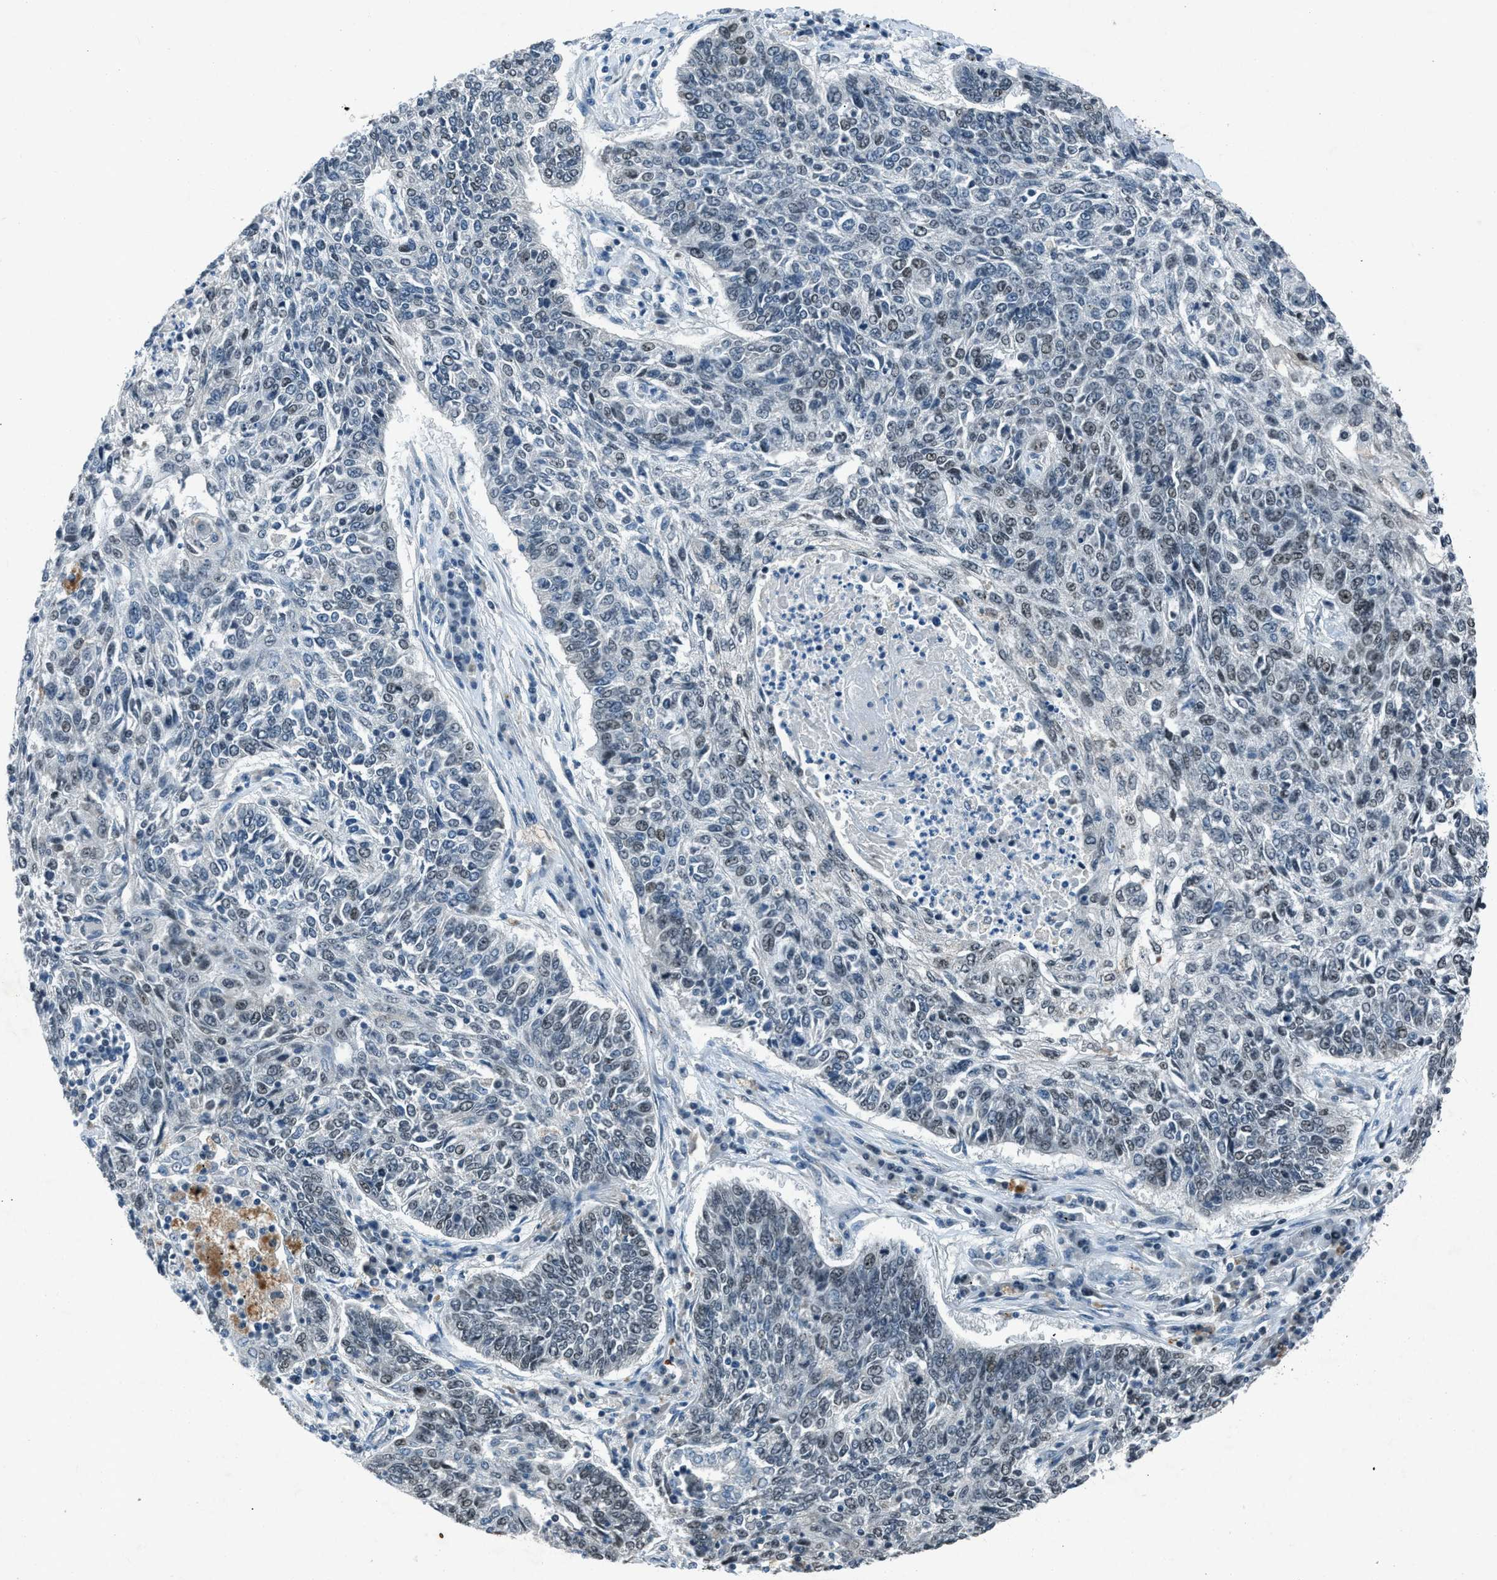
{"staining": {"intensity": "negative", "quantity": "none", "location": "none"}, "tissue": "lung cancer", "cell_type": "Tumor cells", "image_type": "cancer", "snomed": [{"axis": "morphology", "description": "Normal tissue, NOS"}, {"axis": "morphology", "description": "Squamous cell carcinoma, NOS"}, {"axis": "topography", "description": "Cartilage tissue"}, {"axis": "topography", "description": "Bronchus"}, {"axis": "topography", "description": "Lung"}], "caption": "Immunohistochemistry (IHC) of lung cancer reveals no staining in tumor cells.", "gene": "ADCY1", "patient": {"sex": "female", "age": 49}}